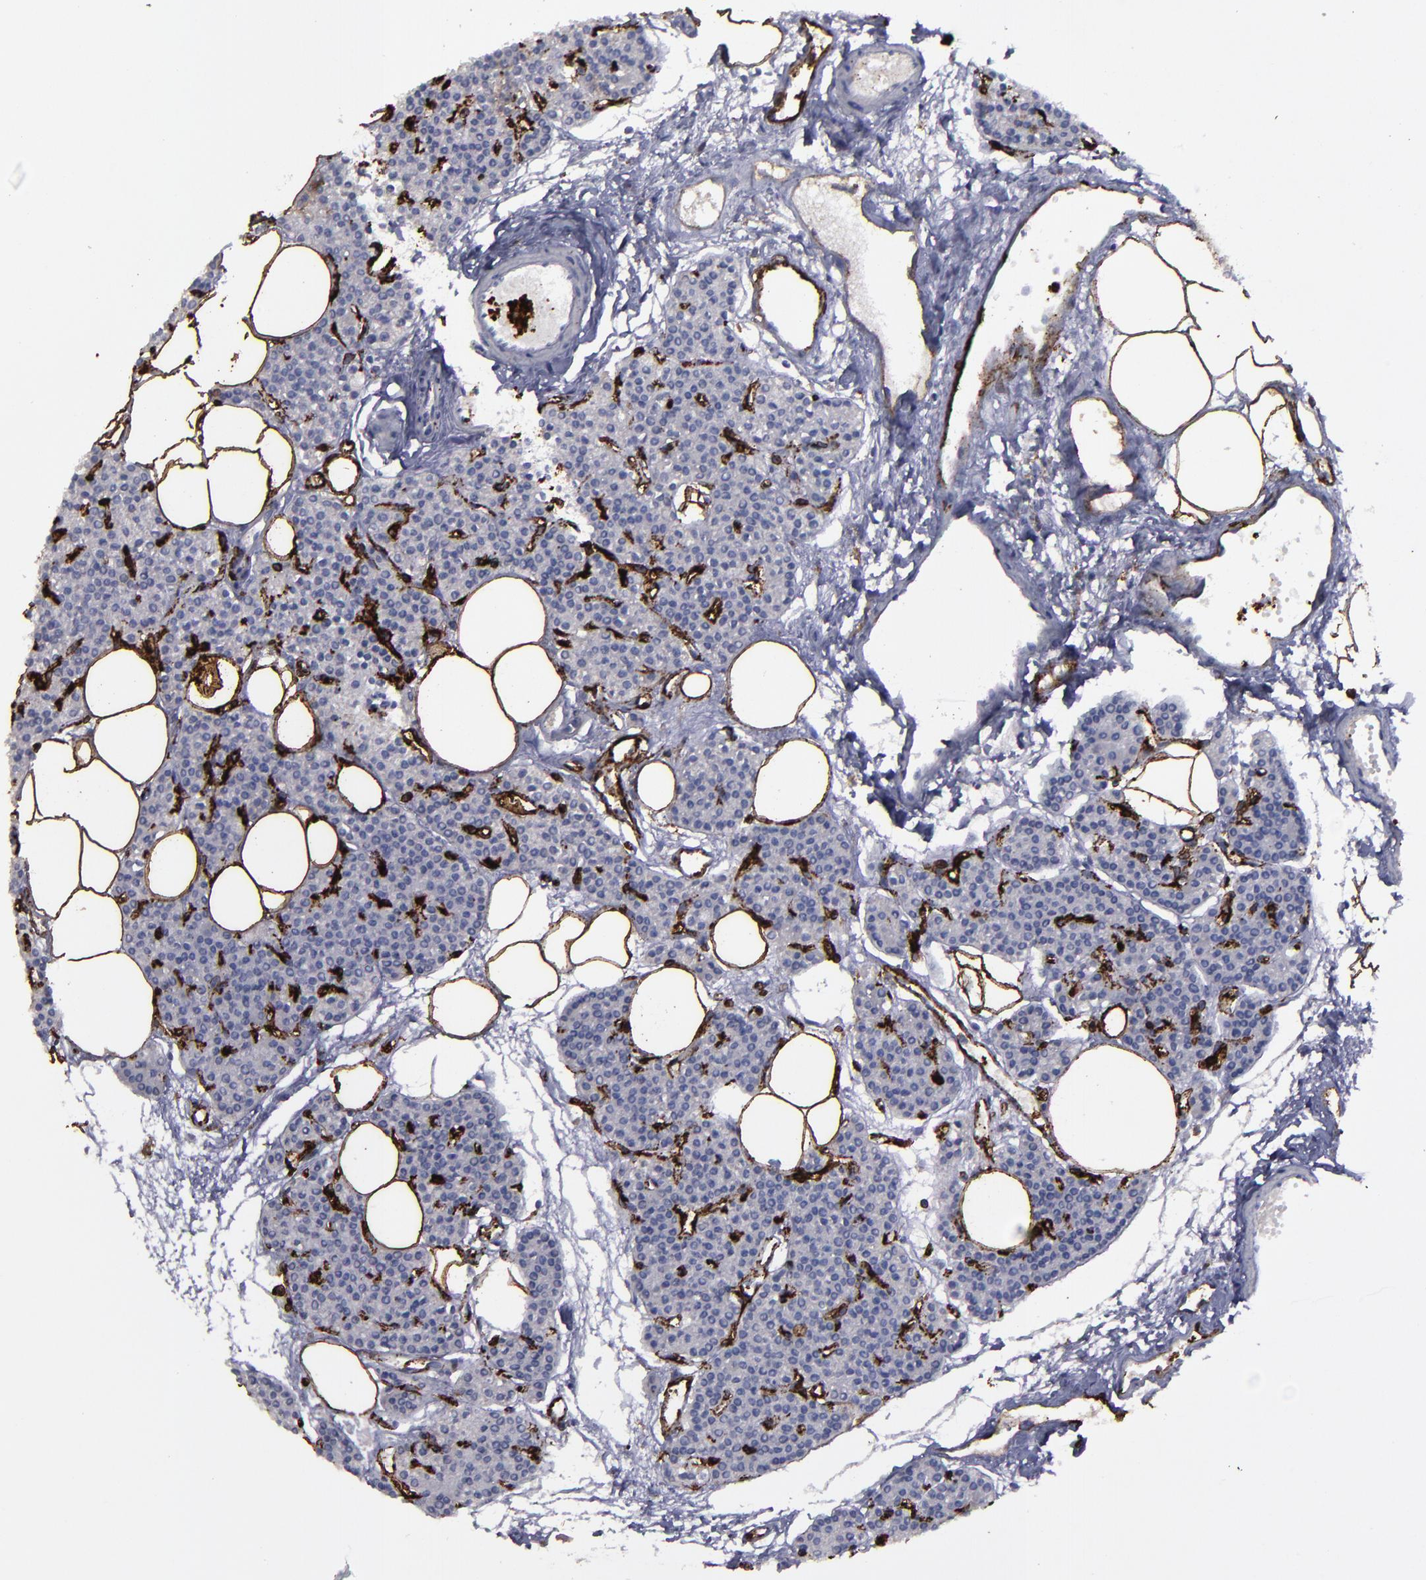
{"staining": {"intensity": "negative", "quantity": "none", "location": "none"}, "tissue": "parathyroid gland", "cell_type": "Glandular cells", "image_type": "normal", "snomed": [{"axis": "morphology", "description": "Normal tissue, NOS"}, {"axis": "topography", "description": "Parathyroid gland"}], "caption": "The histopathology image demonstrates no staining of glandular cells in normal parathyroid gland.", "gene": "CD36", "patient": {"sex": "male", "age": 24}}